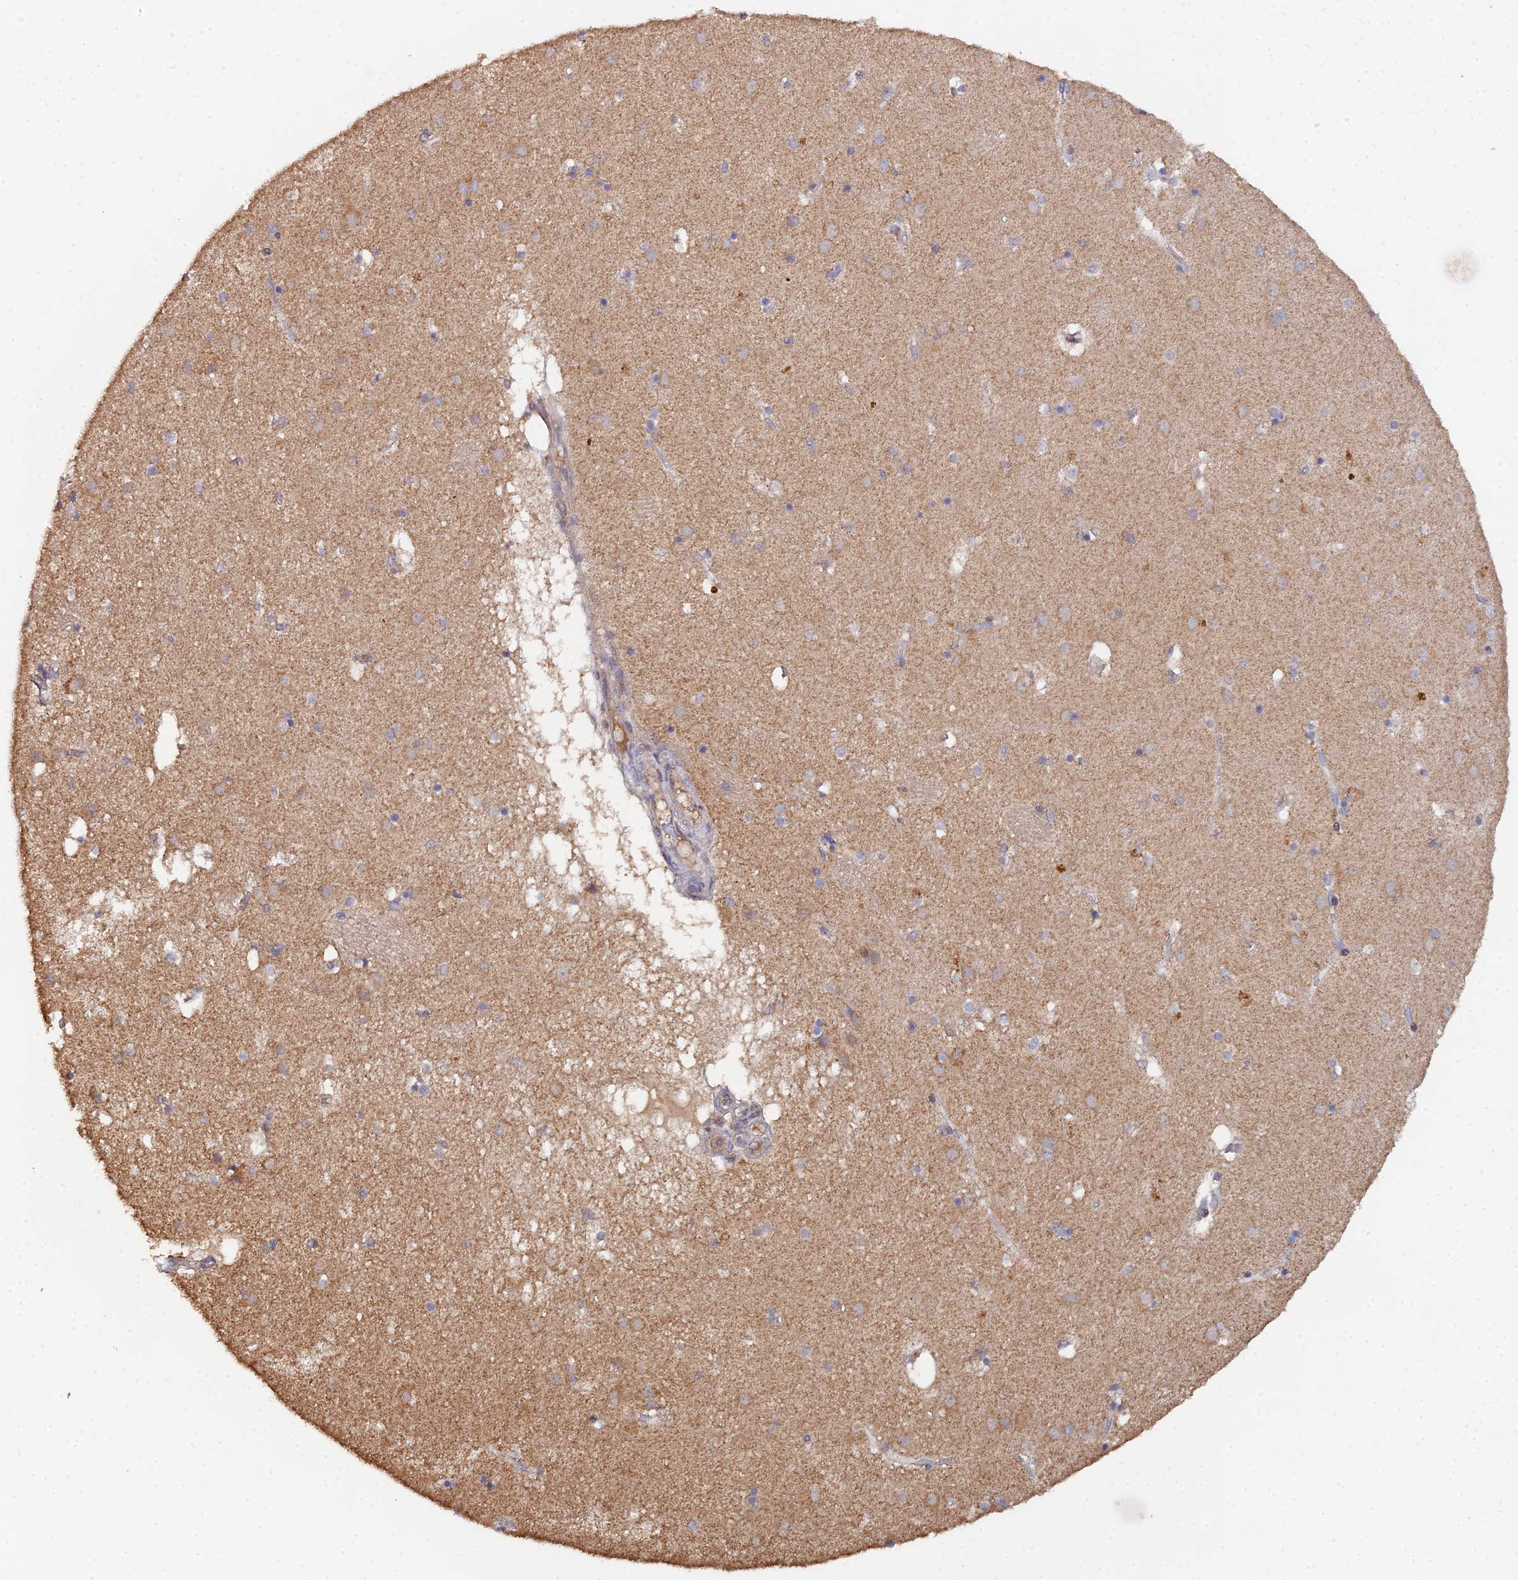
{"staining": {"intensity": "weak", "quantity": "<25%", "location": "cytoplasmic/membranous"}, "tissue": "caudate", "cell_type": "Glial cells", "image_type": "normal", "snomed": [{"axis": "morphology", "description": "Normal tissue, NOS"}, {"axis": "topography", "description": "Lateral ventricle wall"}], "caption": "Immunohistochemical staining of normal human caudate demonstrates no significant expression in glial cells.", "gene": "SPANXN4", "patient": {"sex": "male", "age": 70}}